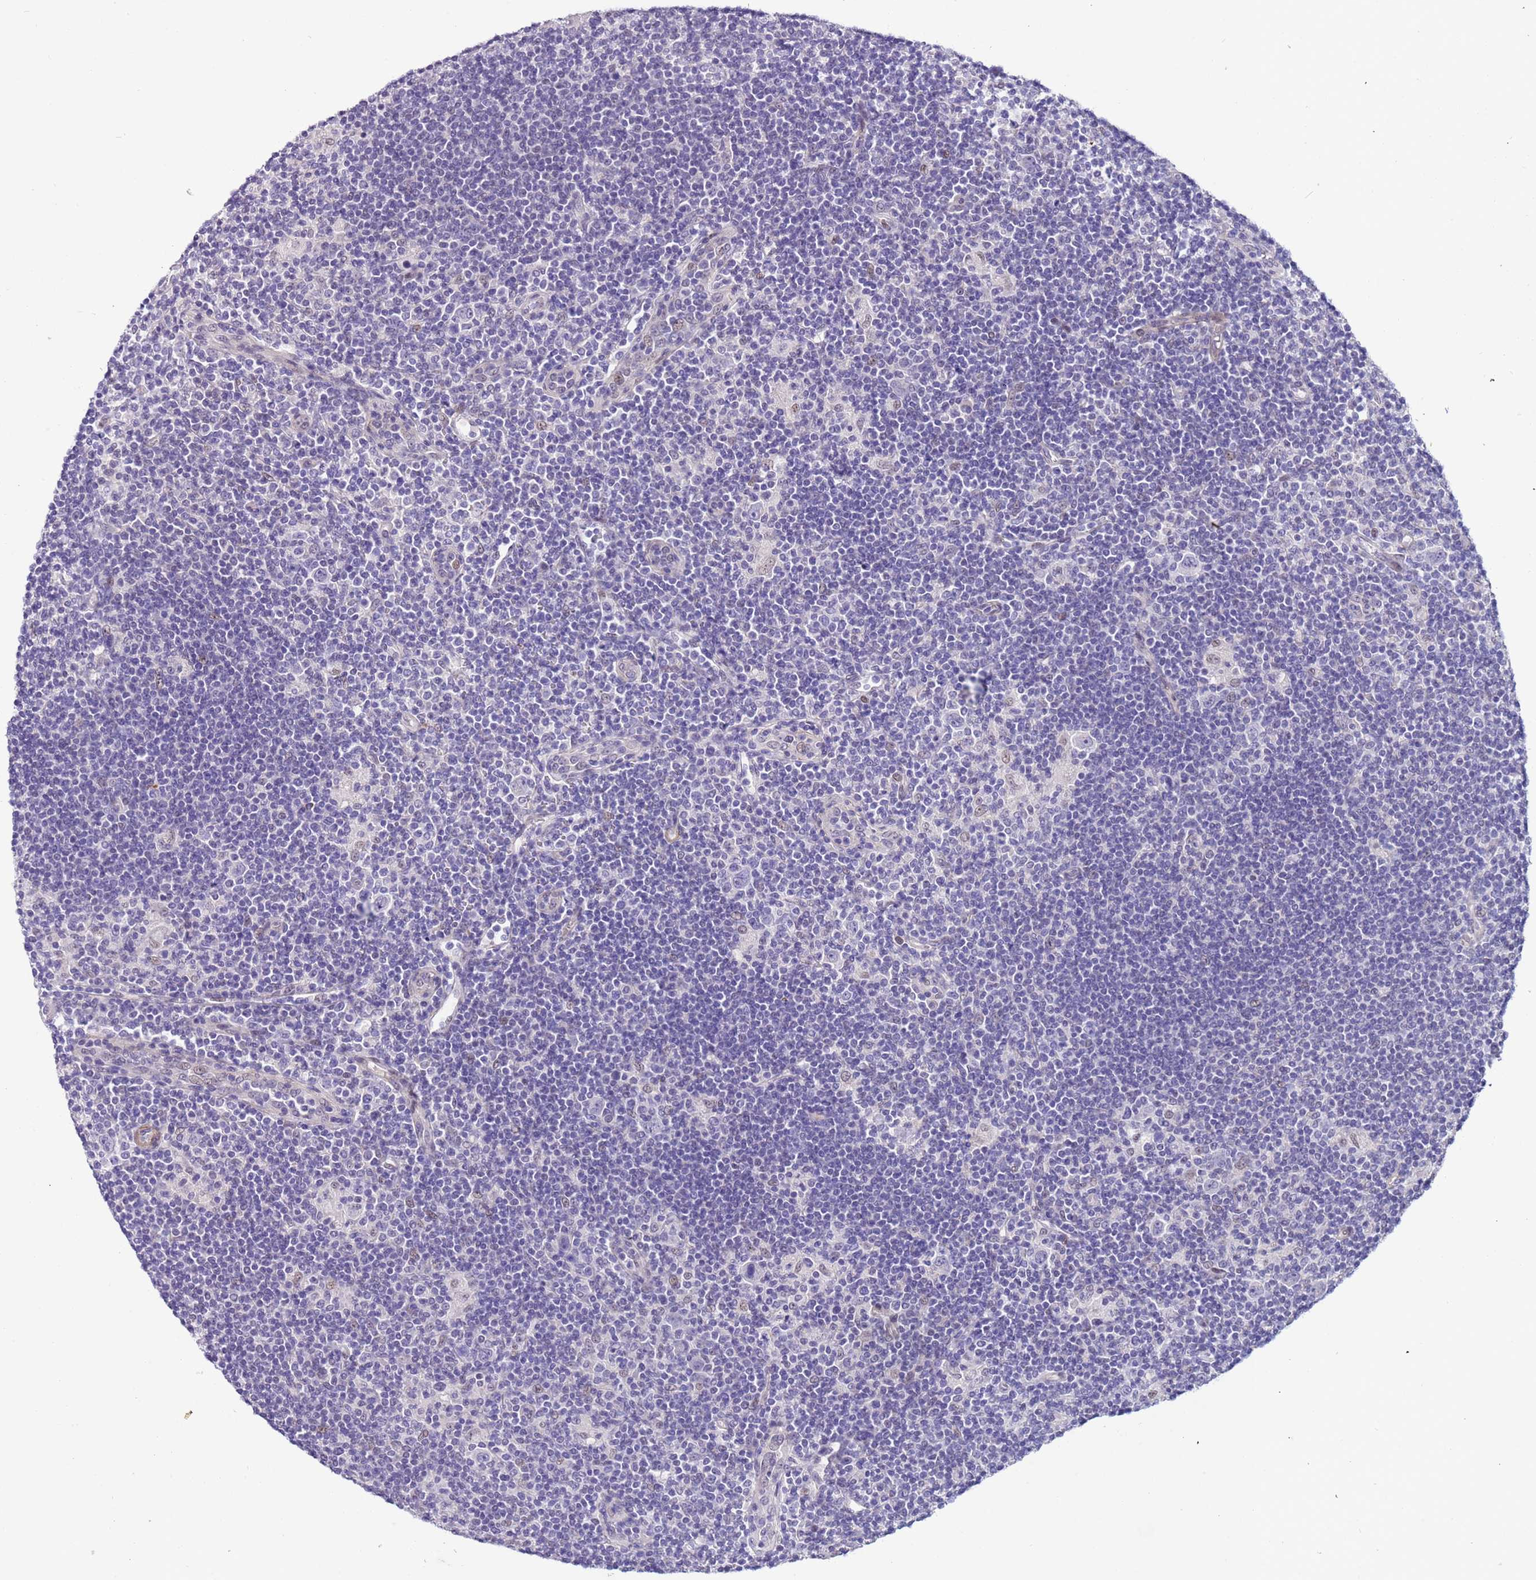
{"staining": {"intensity": "negative", "quantity": "none", "location": "none"}, "tissue": "lymphoma", "cell_type": "Tumor cells", "image_type": "cancer", "snomed": [{"axis": "morphology", "description": "Hodgkin's disease, NOS"}, {"axis": "topography", "description": "Lymph node"}], "caption": "There is no significant positivity in tumor cells of Hodgkin's disease. The staining was performed using DAB (3,3'-diaminobenzidine) to visualize the protein expression in brown, while the nuclei were stained in blue with hematoxylin (Magnification: 20x).", "gene": "PLEKHH1", "patient": {"sex": "female", "age": 57}}